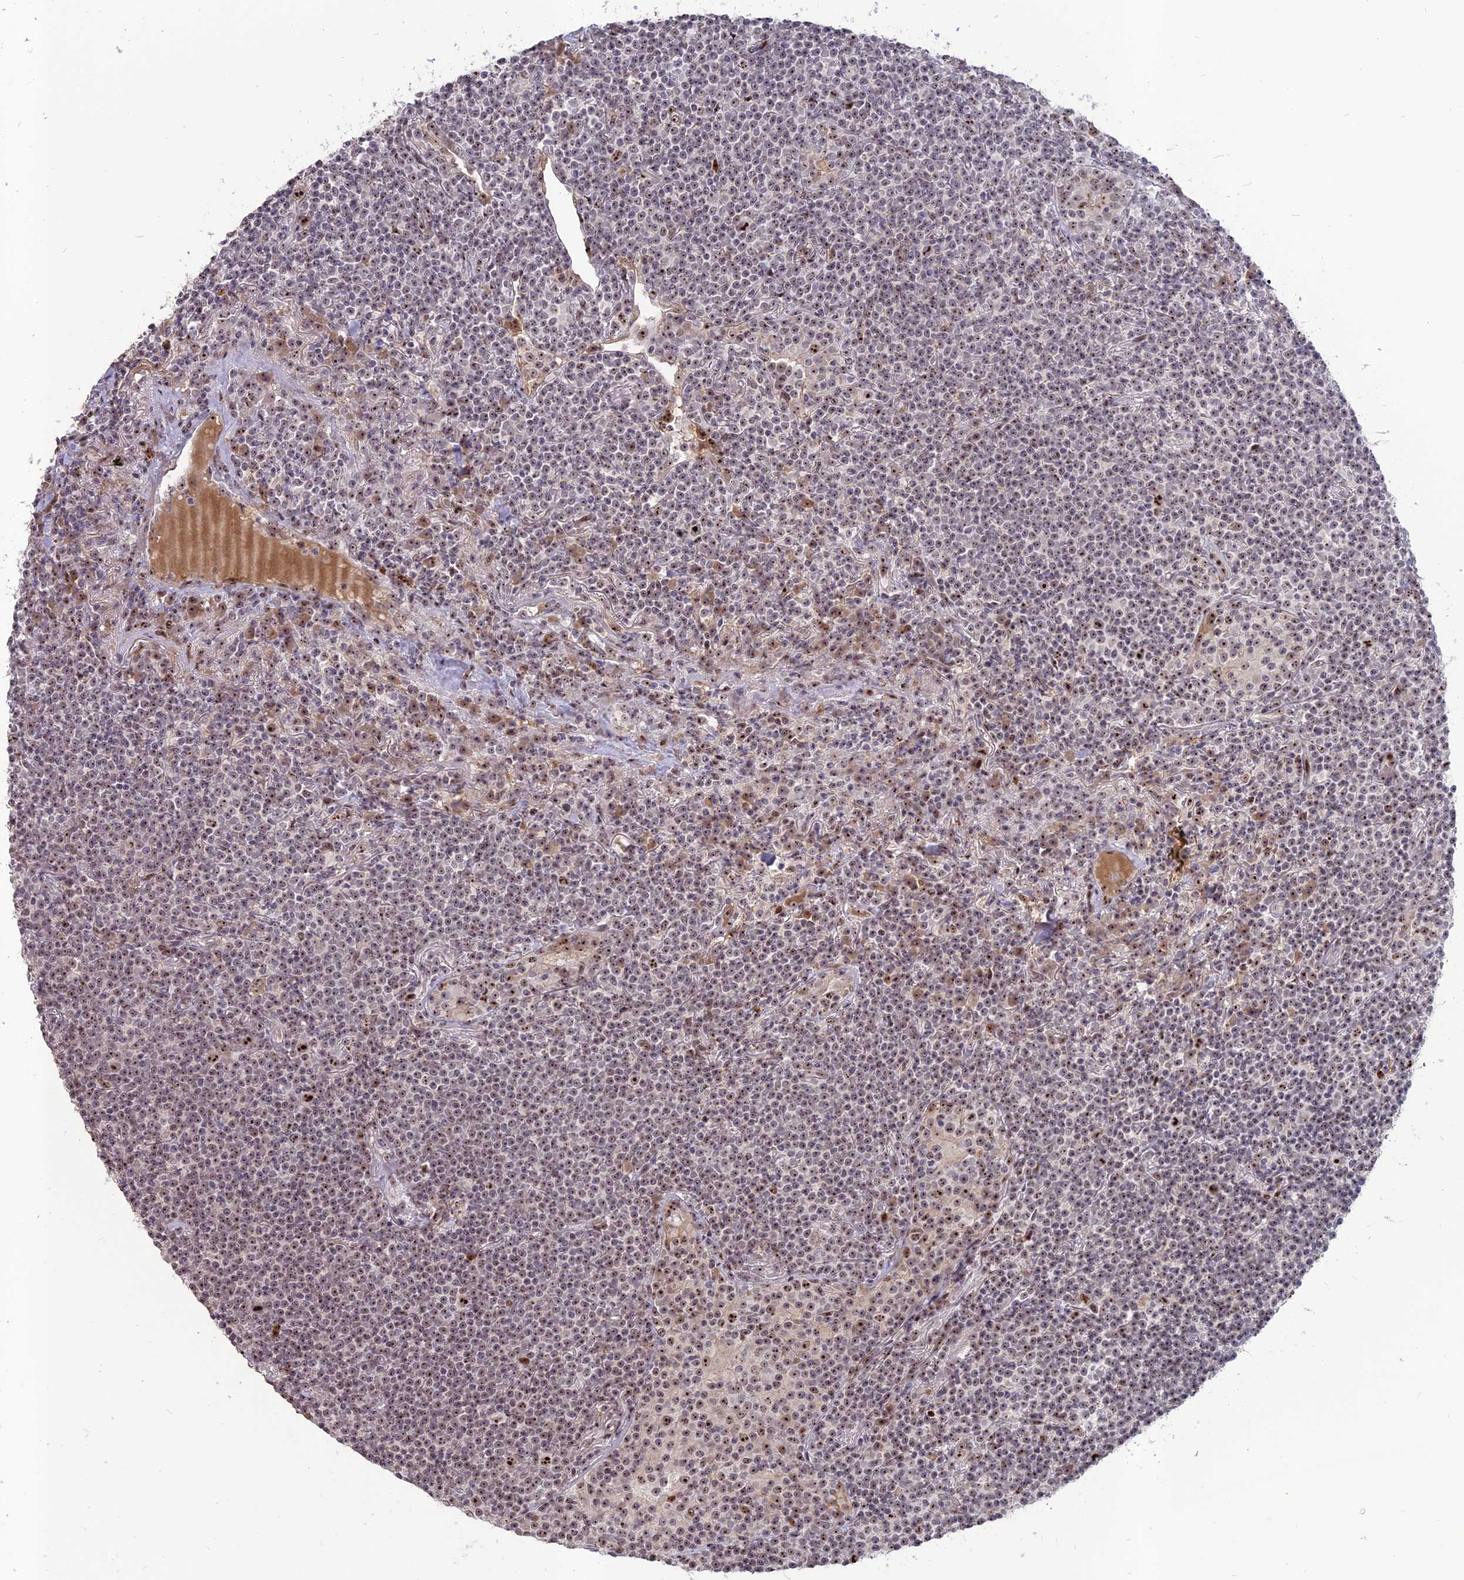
{"staining": {"intensity": "moderate", "quantity": "25%-75%", "location": "nuclear"}, "tissue": "lymphoma", "cell_type": "Tumor cells", "image_type": "cancer", "snomed": [{"axis": "morphology", "description": "Malignant lymphoma, non-Hodgkin's type, Low grade"}, {"axis": "topography", "description": "Lung"}], "caption": "The immunohistochemical stain labels moderate nuclear staining in tumor cells of lymphoma tissue. (Stains: DAB (3,3'-diaminobenzidine) in brown, nuclei in blue, Microscopy: brightfield microscopy at high magnification).", "gene": "FAM131A", "patient": {"sex": "female", "age": 71}}